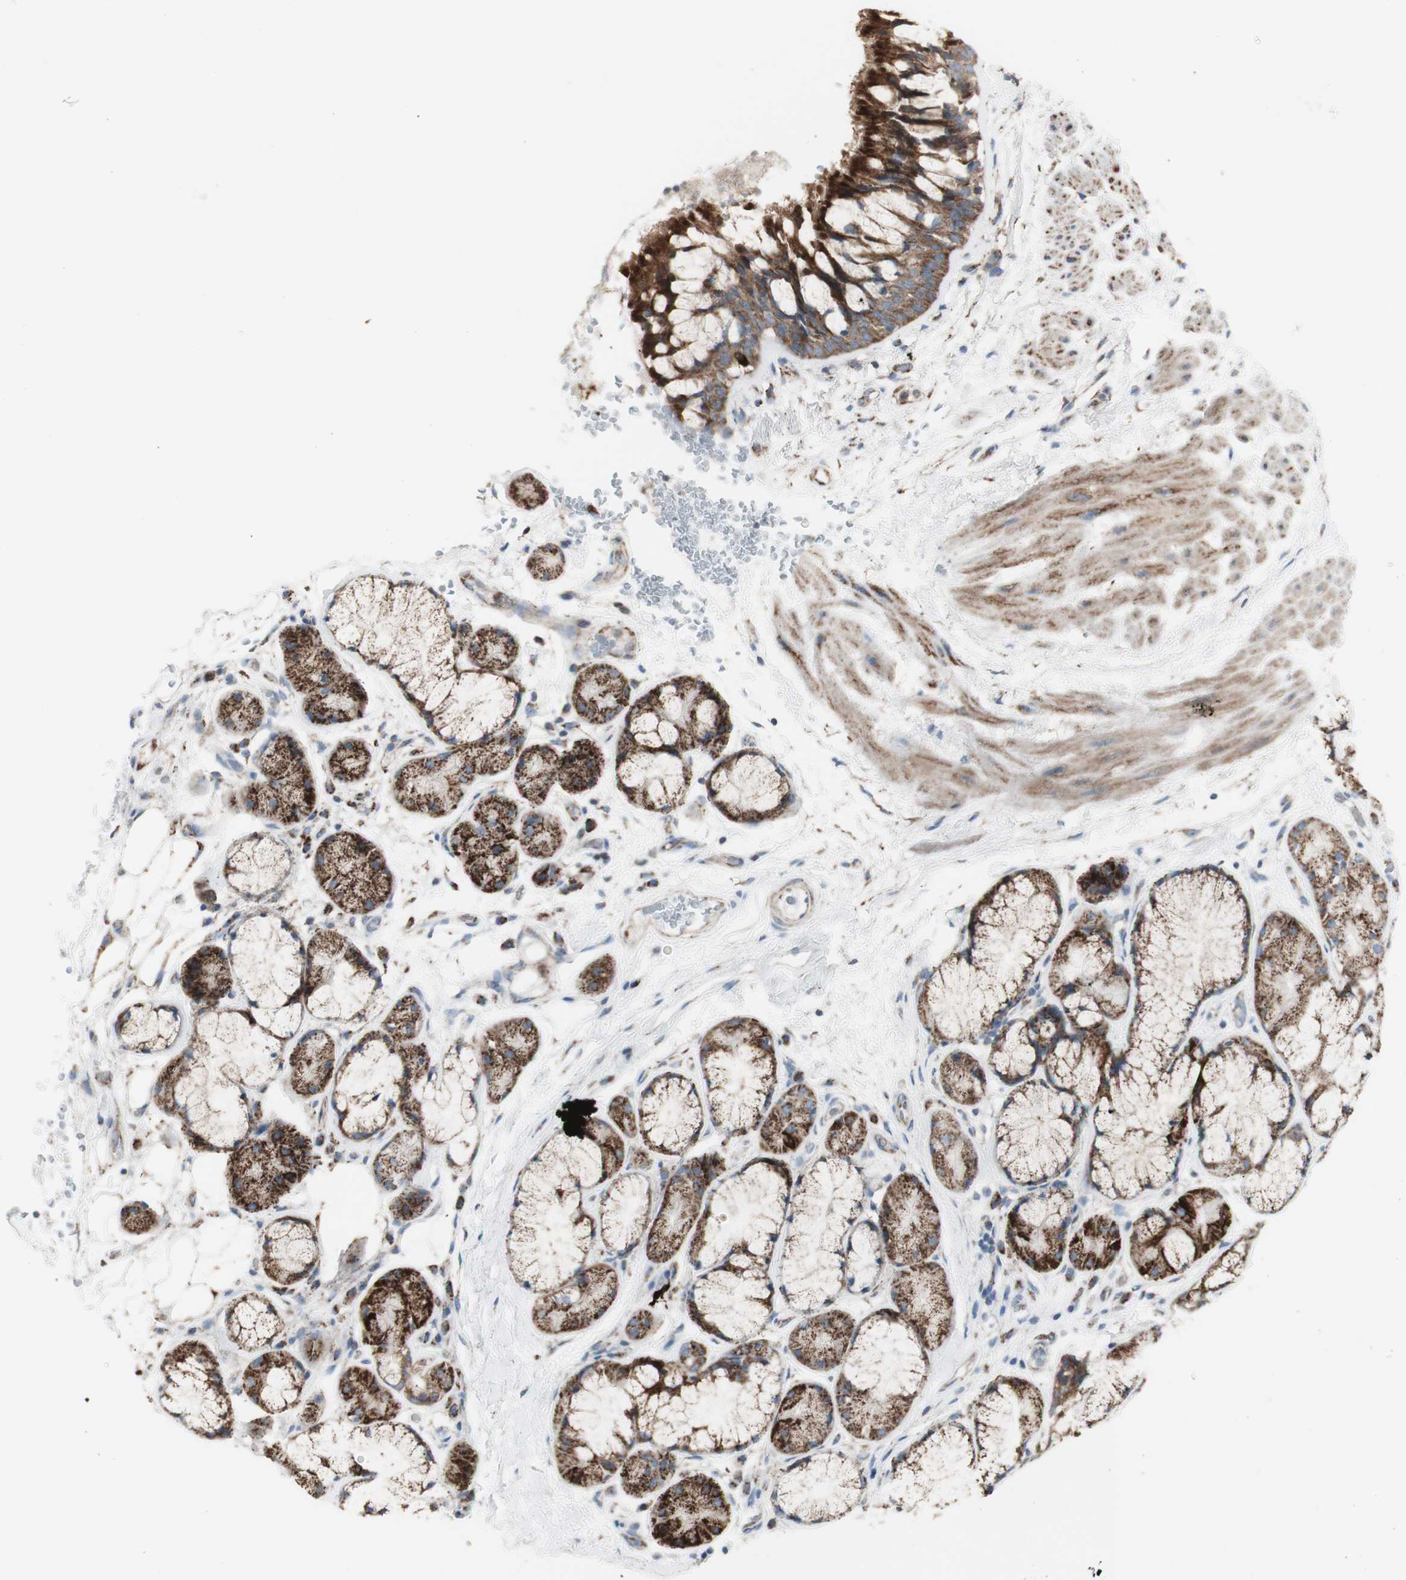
{"staining": {"intensity": "strong", "quantity": "25%-75%", "location": "cytoplasmic/membranous"}, "tissue": "bronchus", "cell_type": "Respiratory epithelial cells", "image_type": "normal", "snomed": [{"axis": "morphology", "description": "Normal tissue, NOS"}, {"axis": "topography", "description": "Bronchus"}], "caption": "A high amount of strong cytoplasmic/membranous expression is appreciated in about 25%-75% of respiratory epithelial cells in normal bronchus. (Stains: DAB in brown, nuclei in blue, Microscopy: brightfield microscopy at high magnification).", "gene": "C3orf52", "patient": {"sex": "male", "age": 66}}